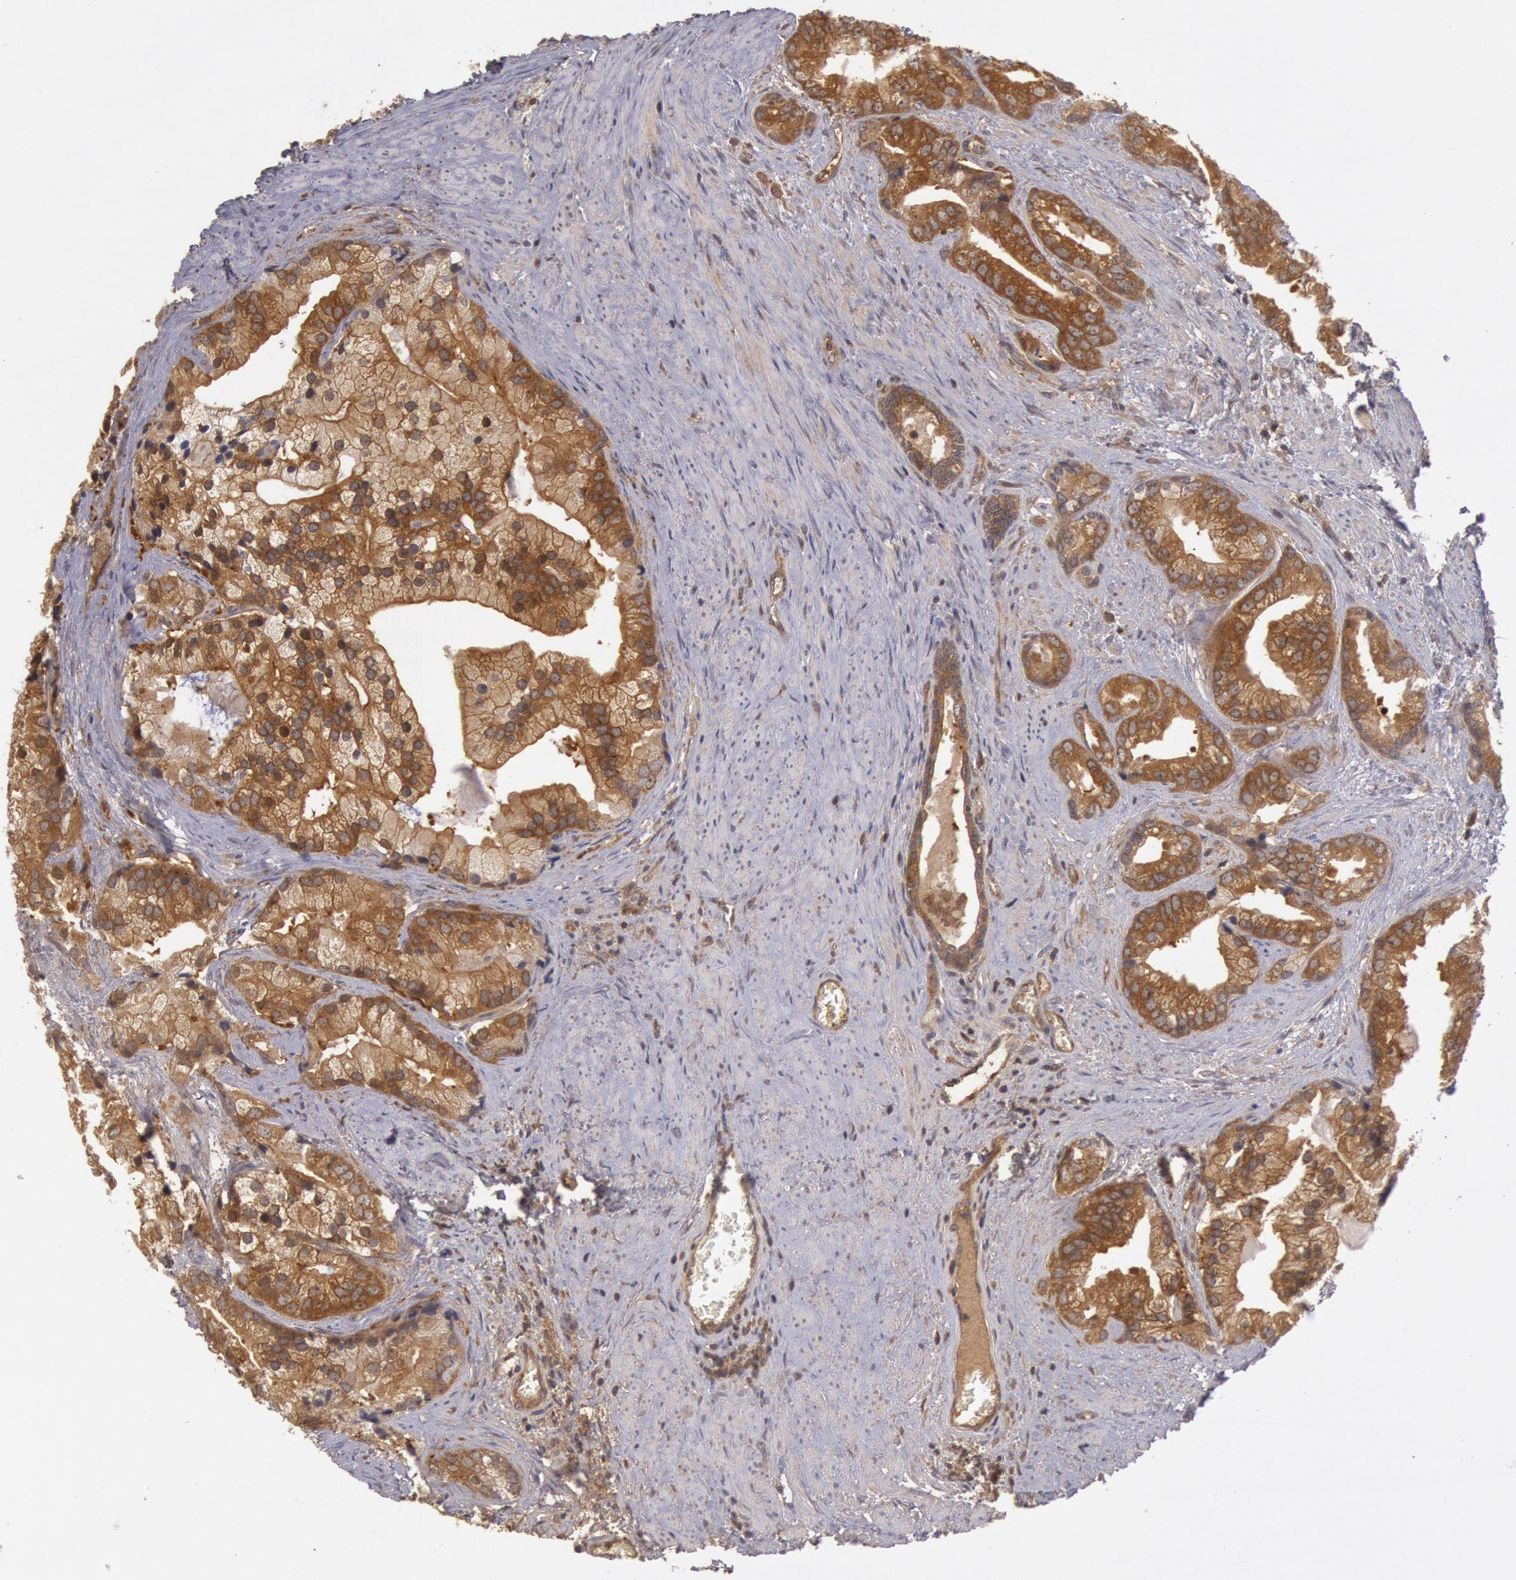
{"staining": {"intensity": "strong", "quantity": ">75%", "location": "cytoplasmic/membranous"}, "tissue": "prostate cancer", "cell_type": "Tumor cells", "image_type": "cancer", "snomed": [{"axis": "morphology", "description": "Adenocarcinoma, Low grade"}, {"axis": "topography", "description": "Prostate"}], "caption": "Human prostate cancer (low-grade adenocarcinoma) stained with a brown dye shows strong cytoplasmic/membranous positive positivity in about >75% of tumor cells.", "gene": "BRAF", "patient": {"sex": "male", "age": 71}}